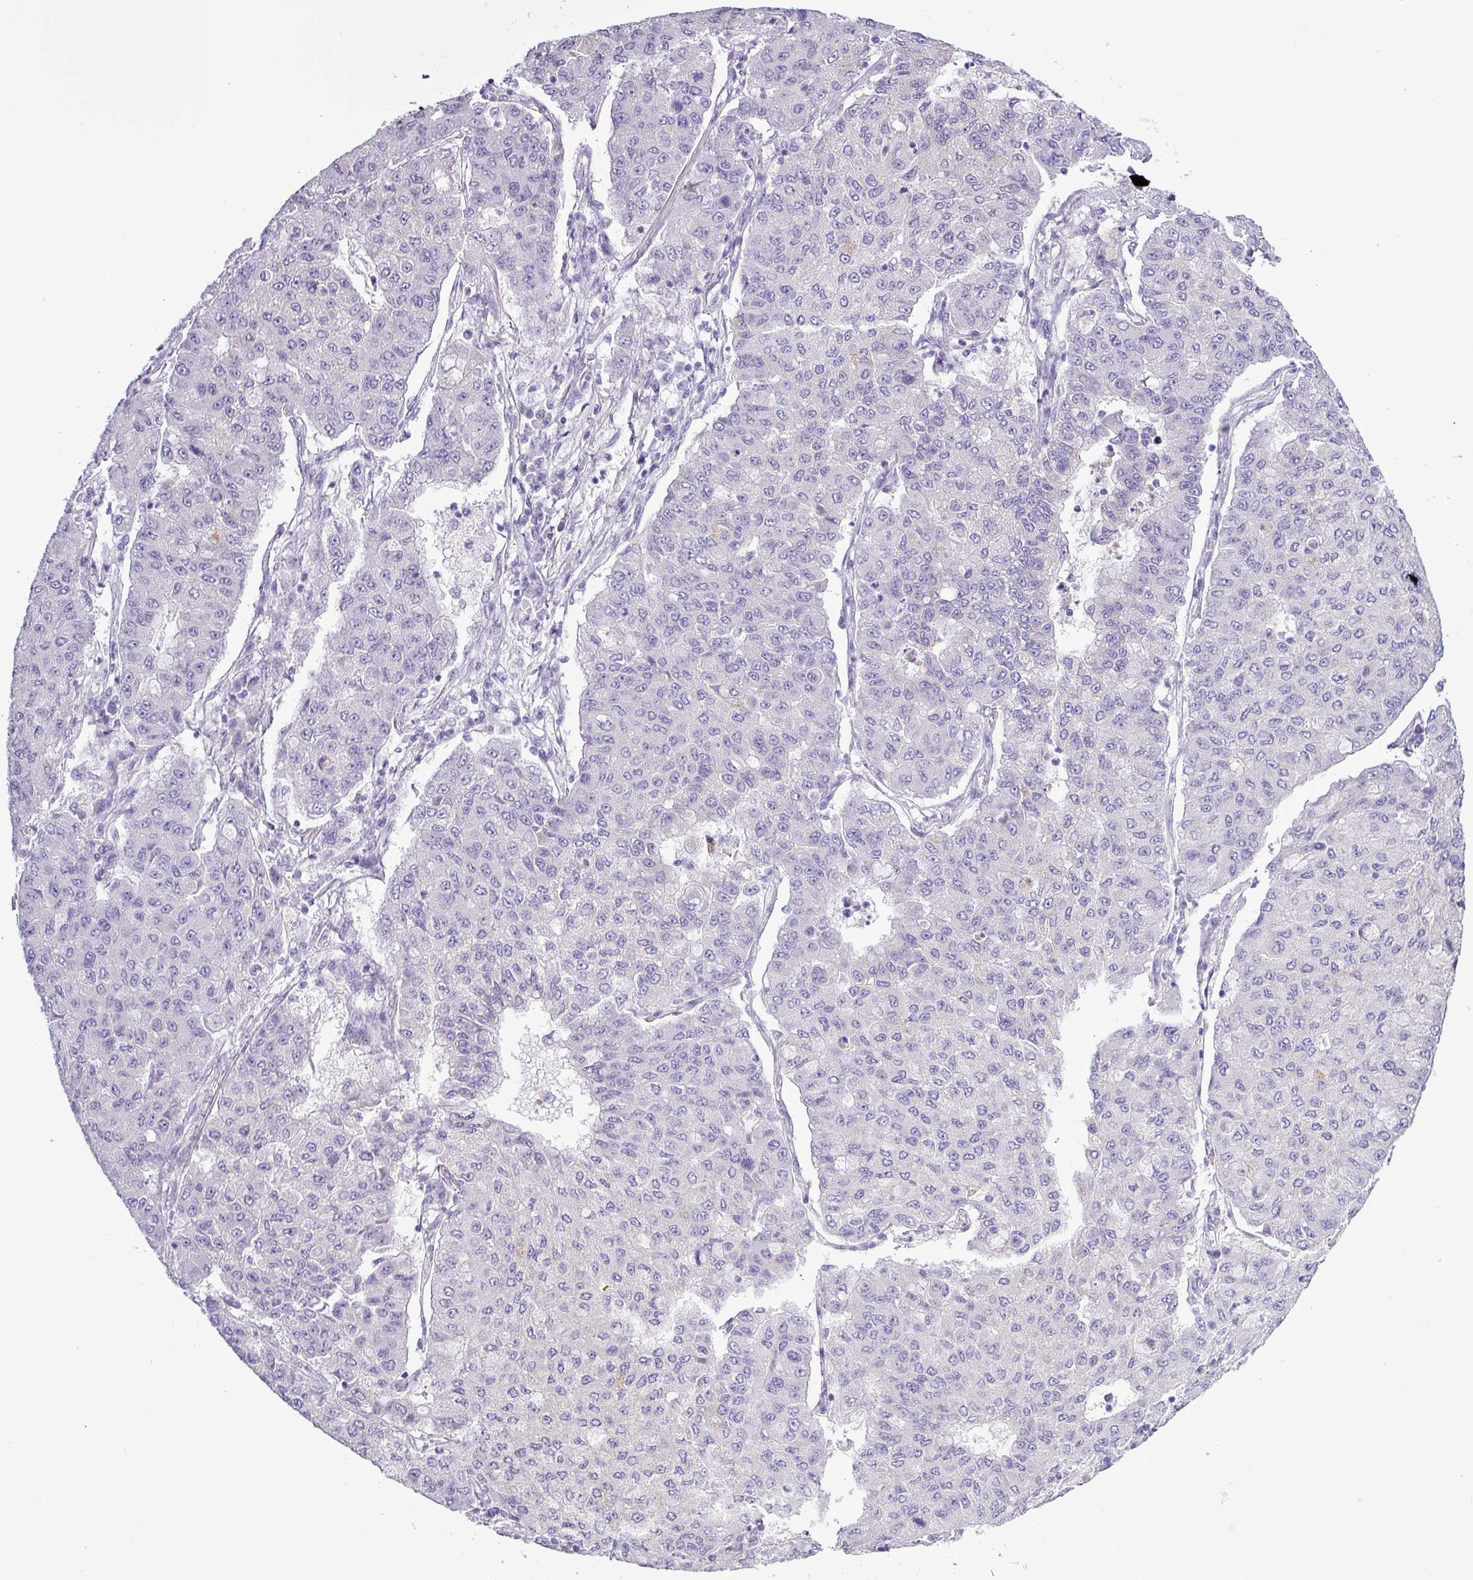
{"staining": {"intensity": "negative", "quantity": "none", "location": "none"}, "tissue": "lung cancer", "cell_type": "Tumor cells", "image_type": "cancer", "snomed": [{"axis": "morphology", "description": "Squamous cell carcinoma, NOS"}, {"axis": "topography", "description": "Lung"}], "caption": "Immunohistochemistry (IHC) of human lung cancer (squamous cell carcinoma) exhibits no staining in tumor cells.", "gene": "ALDH3A1", "patient": {"sex": "male", "age": 74}}